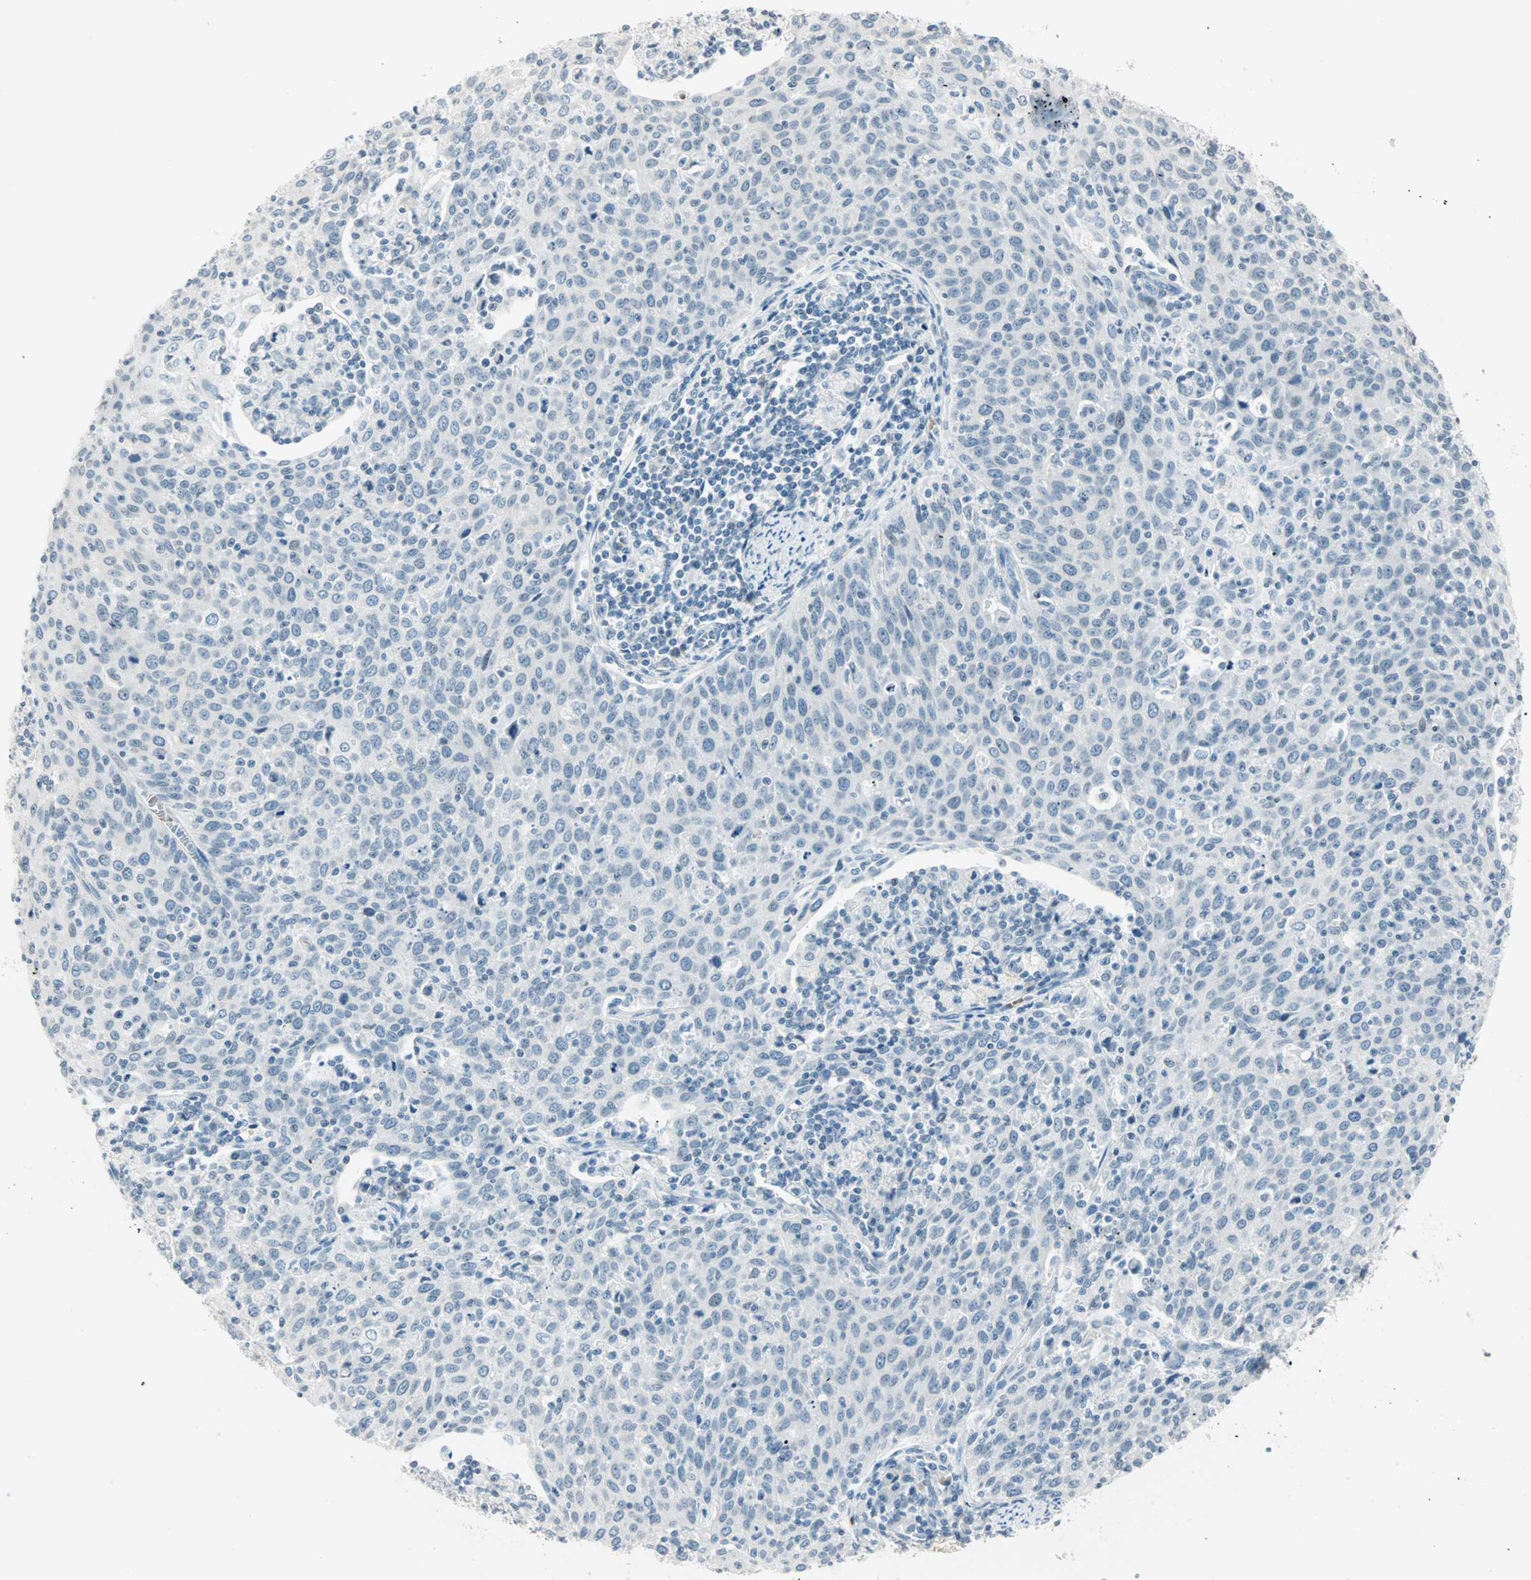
{"staining": {"intensity": "negative", "quantity": "none", "location": "none"}, "tissue": "cervical cancer", "cell_type": "Tumor cells", "image_type": "cancer", "snomed": [{"axis": "morphology", "description": "Squamous cell carcinoma, NOS"}, {"axis": "topography", "description": "Cervix"}], "caption": "High magnification brightfield microscopy of cervical squamous cell carcinoma stained with DAB (brown) and counterstained with hematoxylin (blue): tumor cells show no significant staining. (Brightfield microscopy of DAB (3,3'-diaminobenzidine) IHC at high magnification).", "gene": "BCAN", "patient": {"sex": "female", "age": 38}}